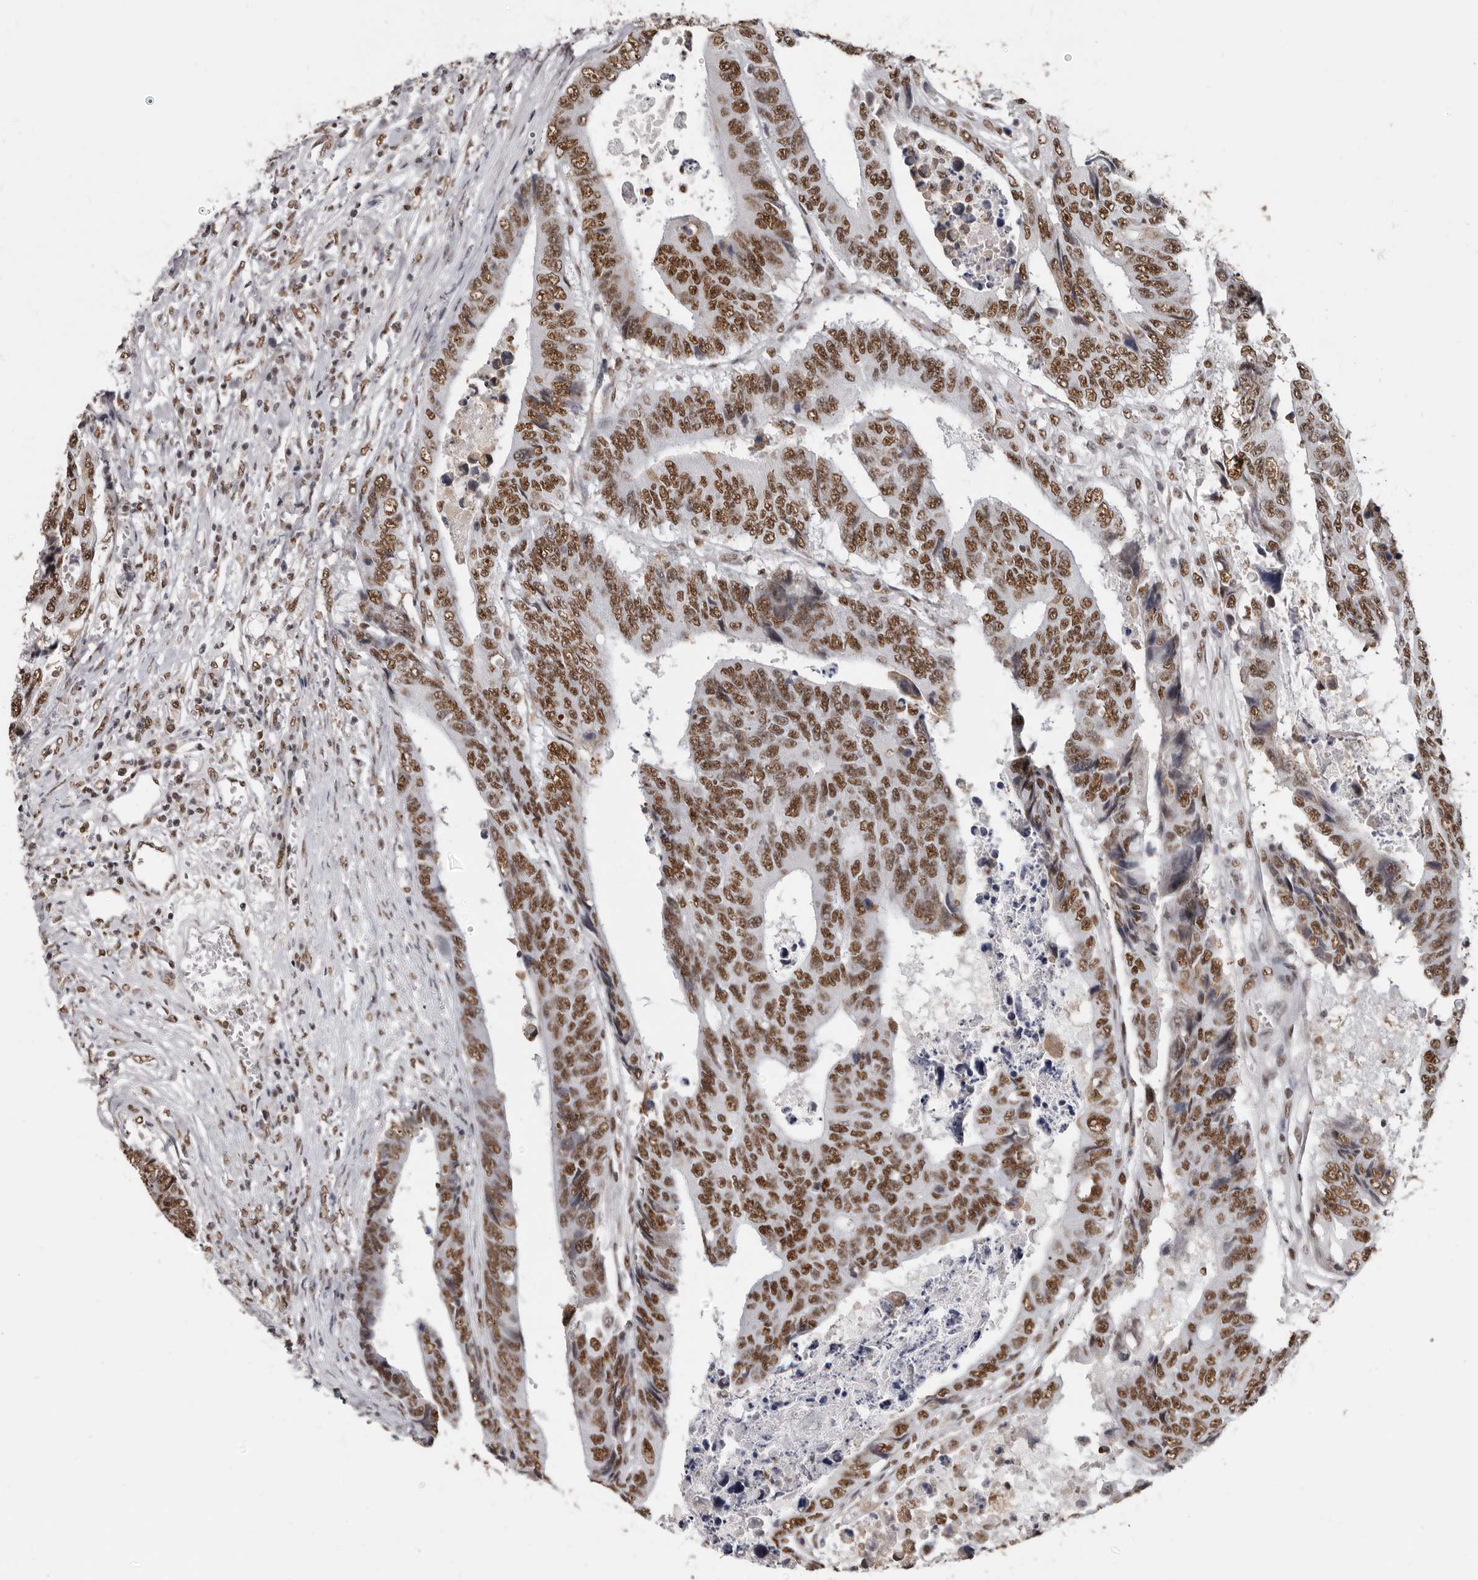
{"staining": {"intensity": "moderate", "quantity": ">75%", "location": "nuclear"}, "tissue": "colorectal cancer", "cell_type": "Tumor cells", "image_type": "cancer", "snomed": [{"axis": "morphology", "description": "Adenocarcinoma, NOS"}, {"axis": "topography", "description": "Rectum"}], "caption": "Protein expression by IHC displays moderate nuclear positivity in about >75% of tumor cells in adenocarcinoma (colorectal). (IHC, brightfield microscopy, high magnification).", "gene": "SCAF4", "patient": {"sex": "male", "age": 84}}